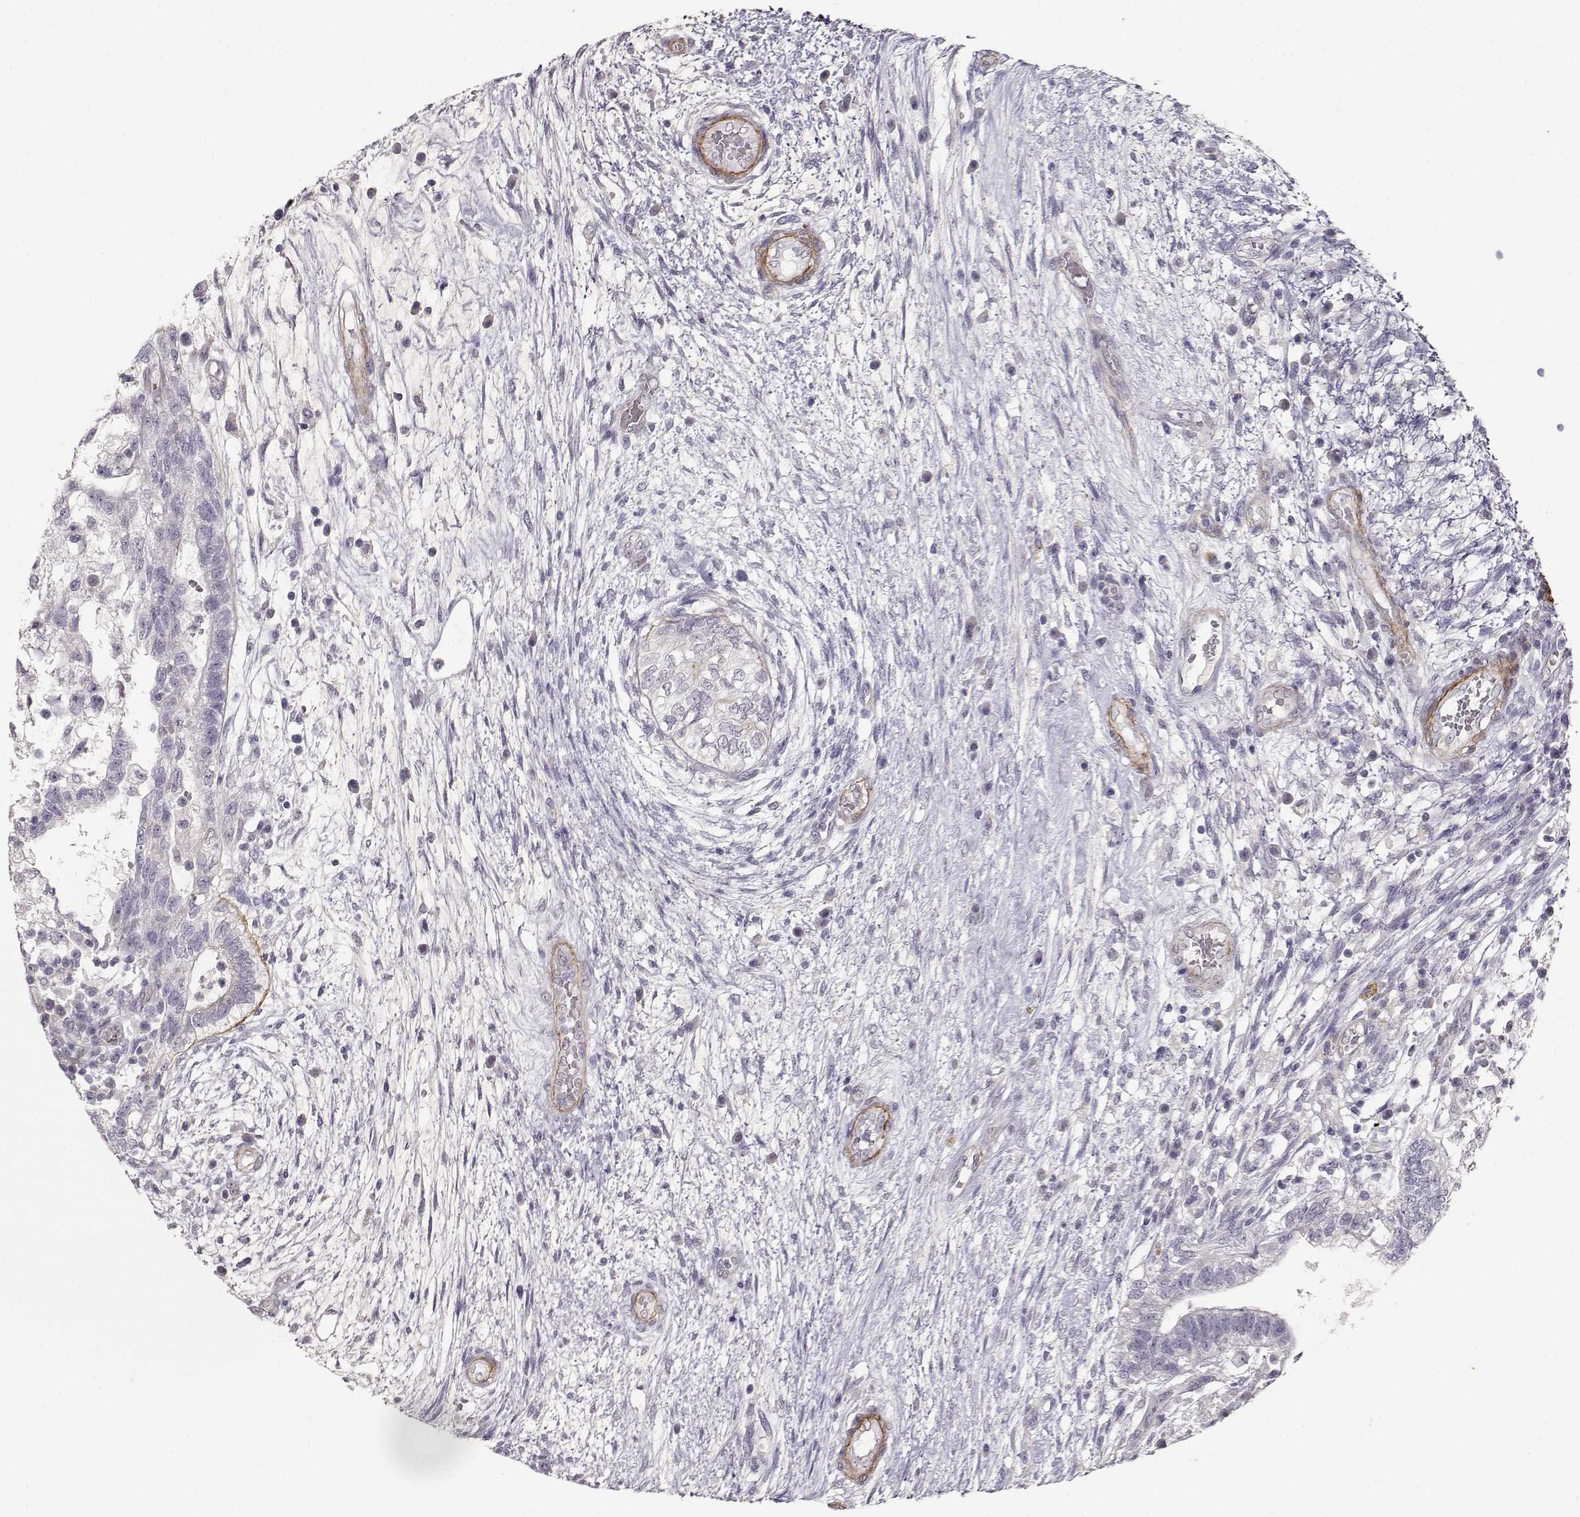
{"staining": {"intensity": "negative", "quantity": "none", "location": "none"}, "tissue": "testis cancer", "cell_type": "Tumor cells", "image_type": "cancer", "snomed": [{"axis": "morphology", "description": "Normal tissue, NOS"}, {"axis": "morphology", "description": "Carcinoma, Embryonal, NOS"}, {"axis": "topography", "description": "Testis"}, {"axis": "topography", "description": "Epididymis"}], "caption": "IHC micrograph of embryonal carcinoma (testis) stained for a protein (brown), which shows no expression in tumor cells. The staining is performed using DAB (3,3'-diaminobenzidine) brown chromogen with nuclei counter-stained in using hematoxylin.", "gene": "LAMA5", "patient": {"sex": "male", "age": 32}}